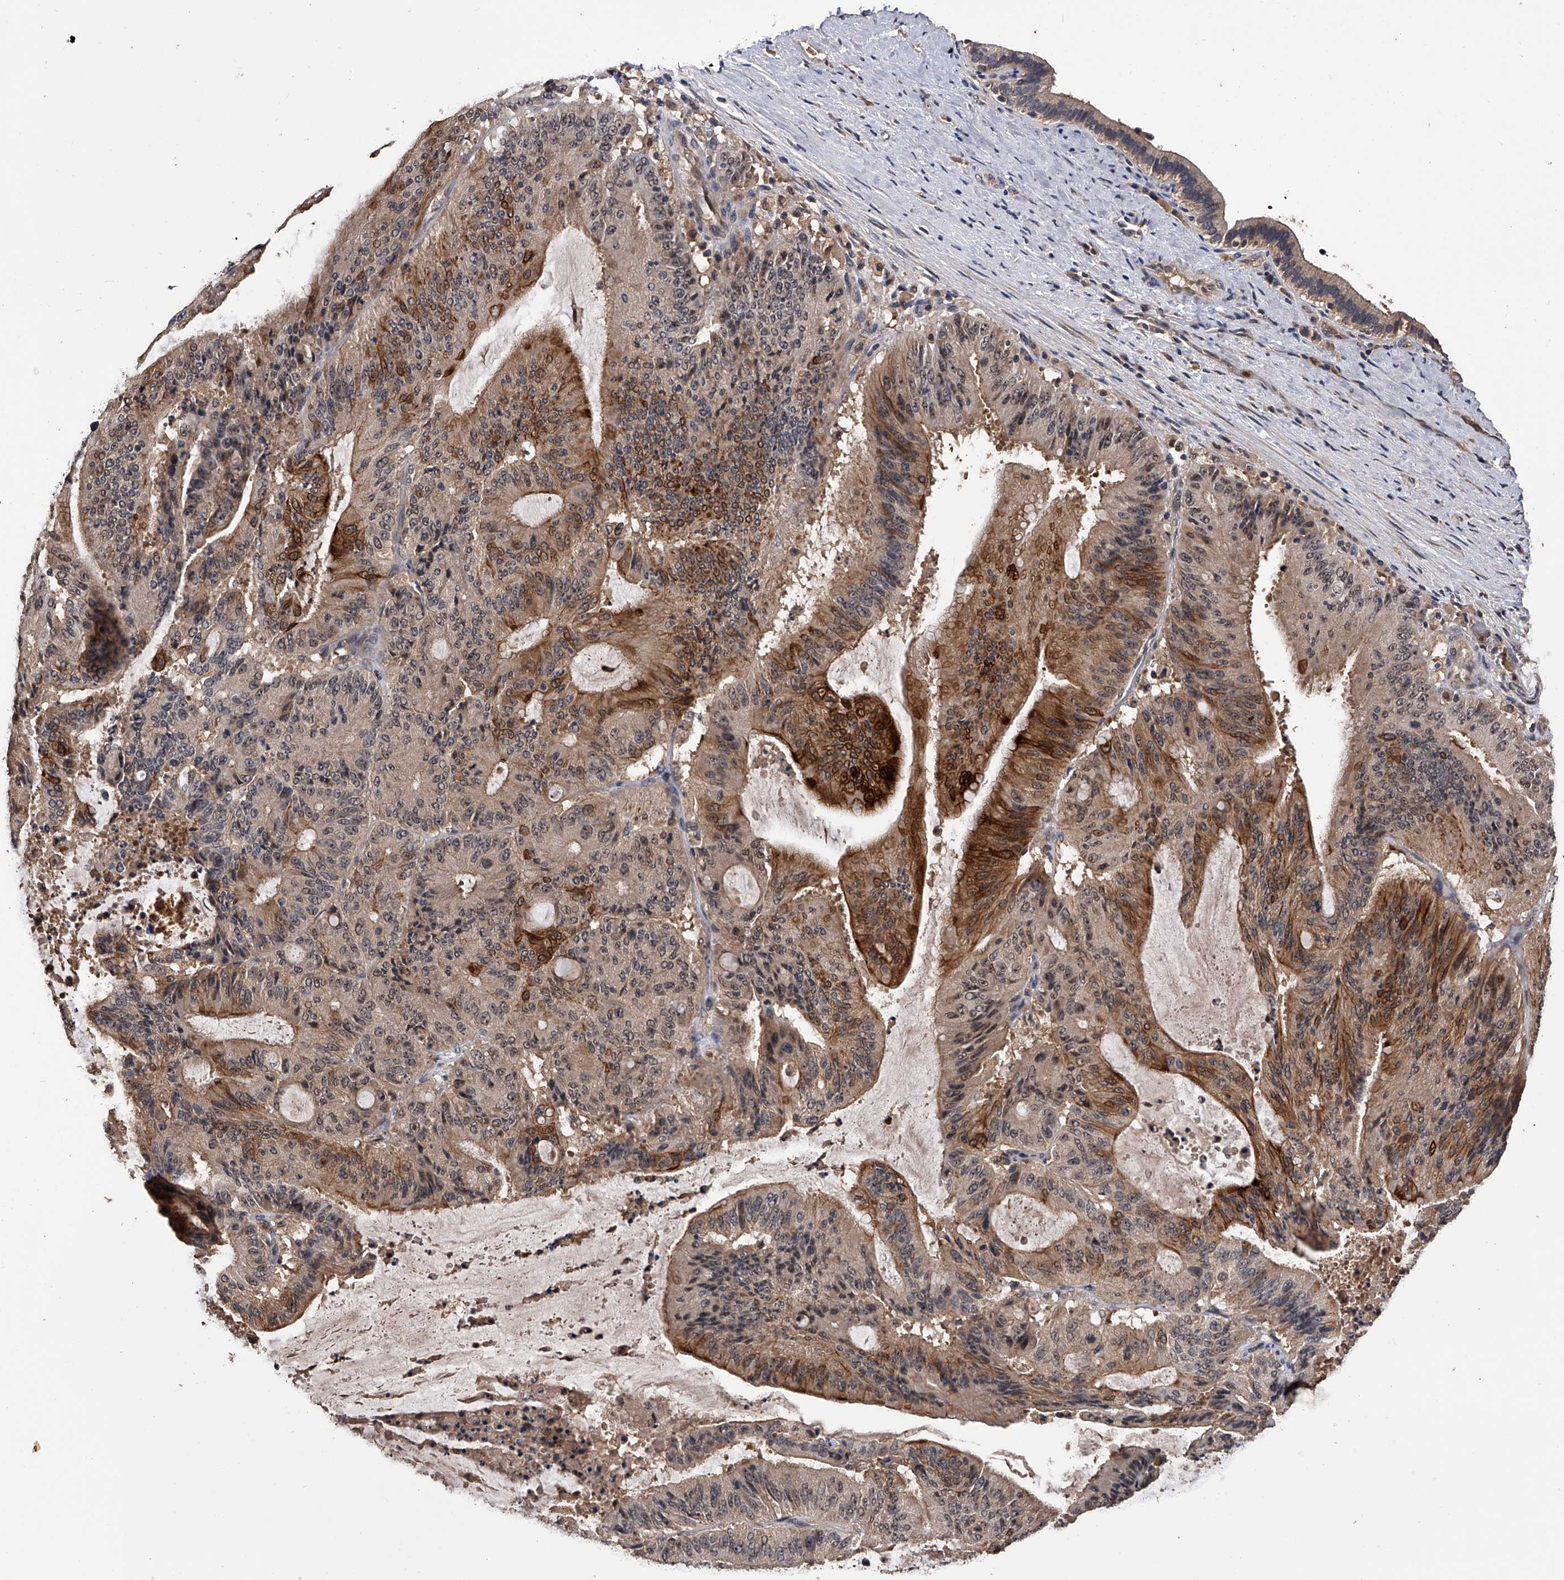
{"staining": {"intensity": "moderate", "quantity": "25%-75%", "location": "cytoplasmic/membranous,nuclear"}, "tissue": "liver cancer", "cell_type": "Tumor cells", "image_type": "cancer", "snomed": [{"axis": "morphology", "description": "Normal tissue, NOS"}, {"axis": "morphology", "description": "Cholangiocarcinoma"}, {"axis": "topography", "description": "Liver"}, {"axis": "topography", "description": "Peripheral nerve tissue"}], "caption": "IHC (DAB (3,3'-diaminobenzidine)) staining of liver cancer (cholangiocarcinoma) shows moderate cytoplasmic/membranous and nuclear protein staining in about 25%-75% of tumor cells. (DAB IHC, brown staining for protein, blue staining for nuclei).", "gene": "EFCAB7", "patient": {"sex": "female", "age": 73}}